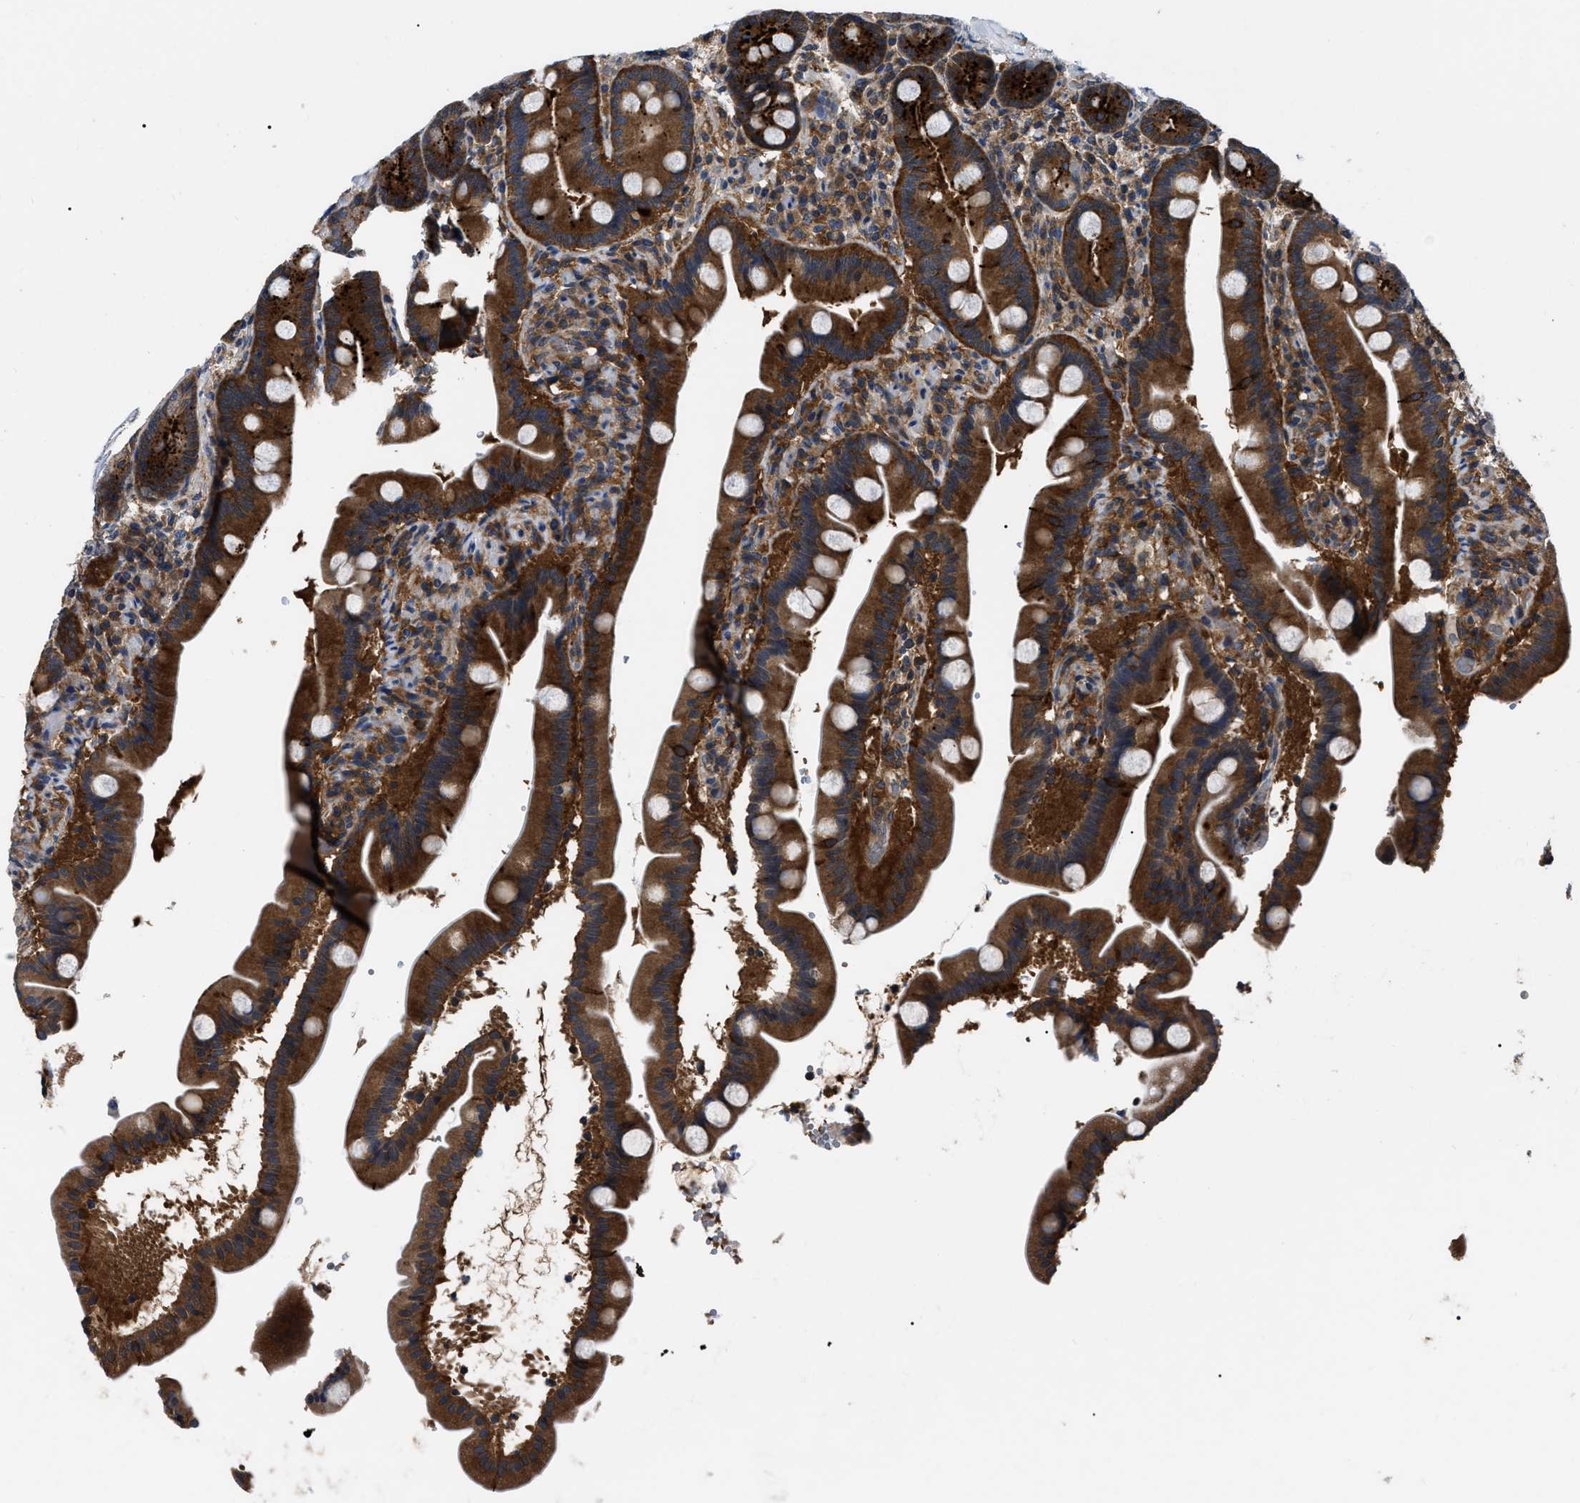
{"staining": {"intensity": "strong", "quantity": ">75%", "location": "cytoplasmic/membranous"}, "tissue": "duodenum", "cell_type": "Glandular cells", "image_type": "normal", "snomed": [{"axis": "morphology", "description": "Normal tissue, NOS"}, {"axis": "topography", "description": "Duodenum"}], "caption": "Protein staining reveals strong cytoplasmic/membranous positivity in approximately >75% of glandular cells in unremarkable duodenum.", "gene": "GET4", "patient": {"sex": "male", "age": 54}}